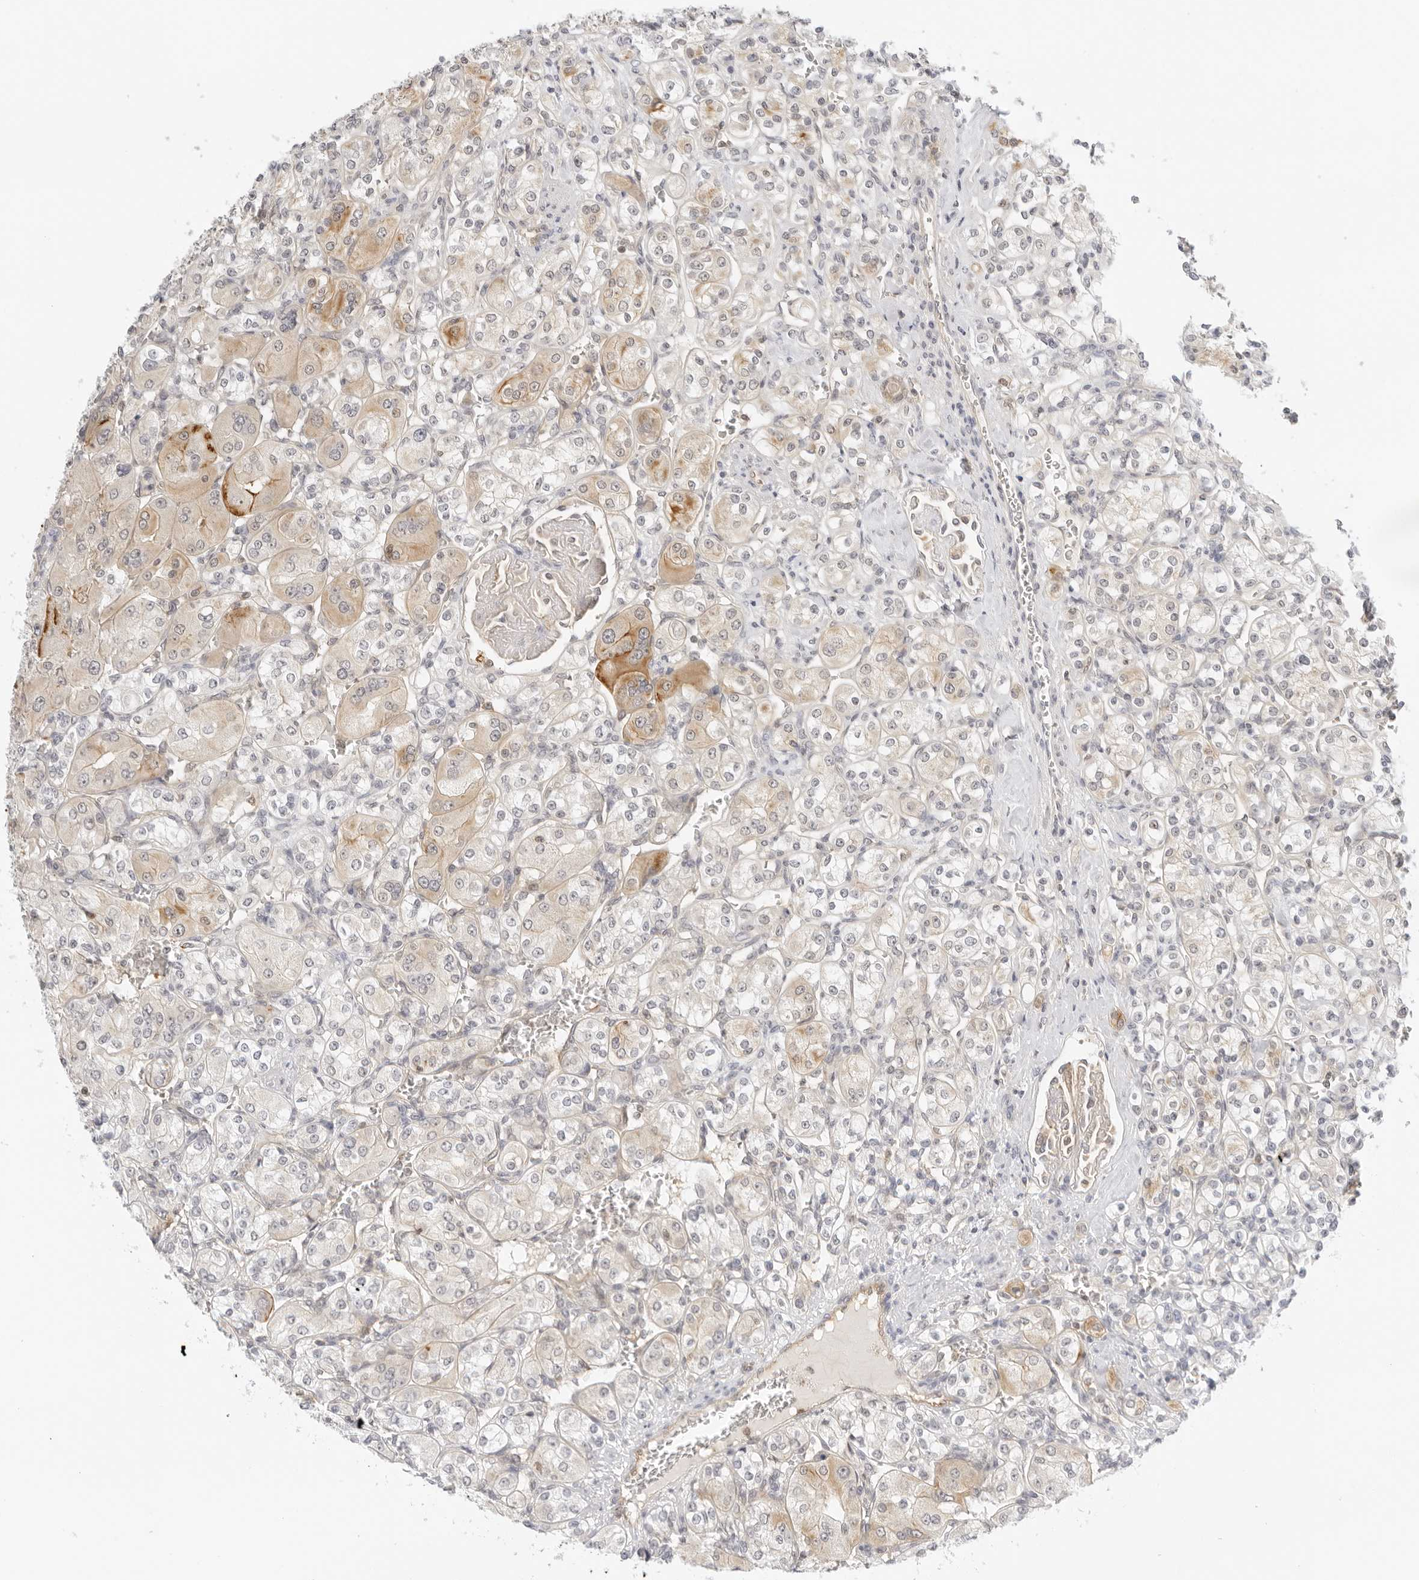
{"staining": {"intensity": "moderate", "quantity": "<25%", "location": "cytoplasmic/membranous"}, "tissue": "renal cancer", "cell_type": "Tumor cells", "image_type": "cancer", "snomed": [{"axis": "morphology", "description": "Adenocarcinoma, NOS"}, {"axis": "topography", "description": "Kidney"}], "caption": "This micrograph reveals immunohistochemistry staining of renal cancer, with low moderate cytoplasmic/membranous staining in approximately <25% of tumor cells.", "gene": "OSCP1", "patient": {"sex": "male", "age": 77}}